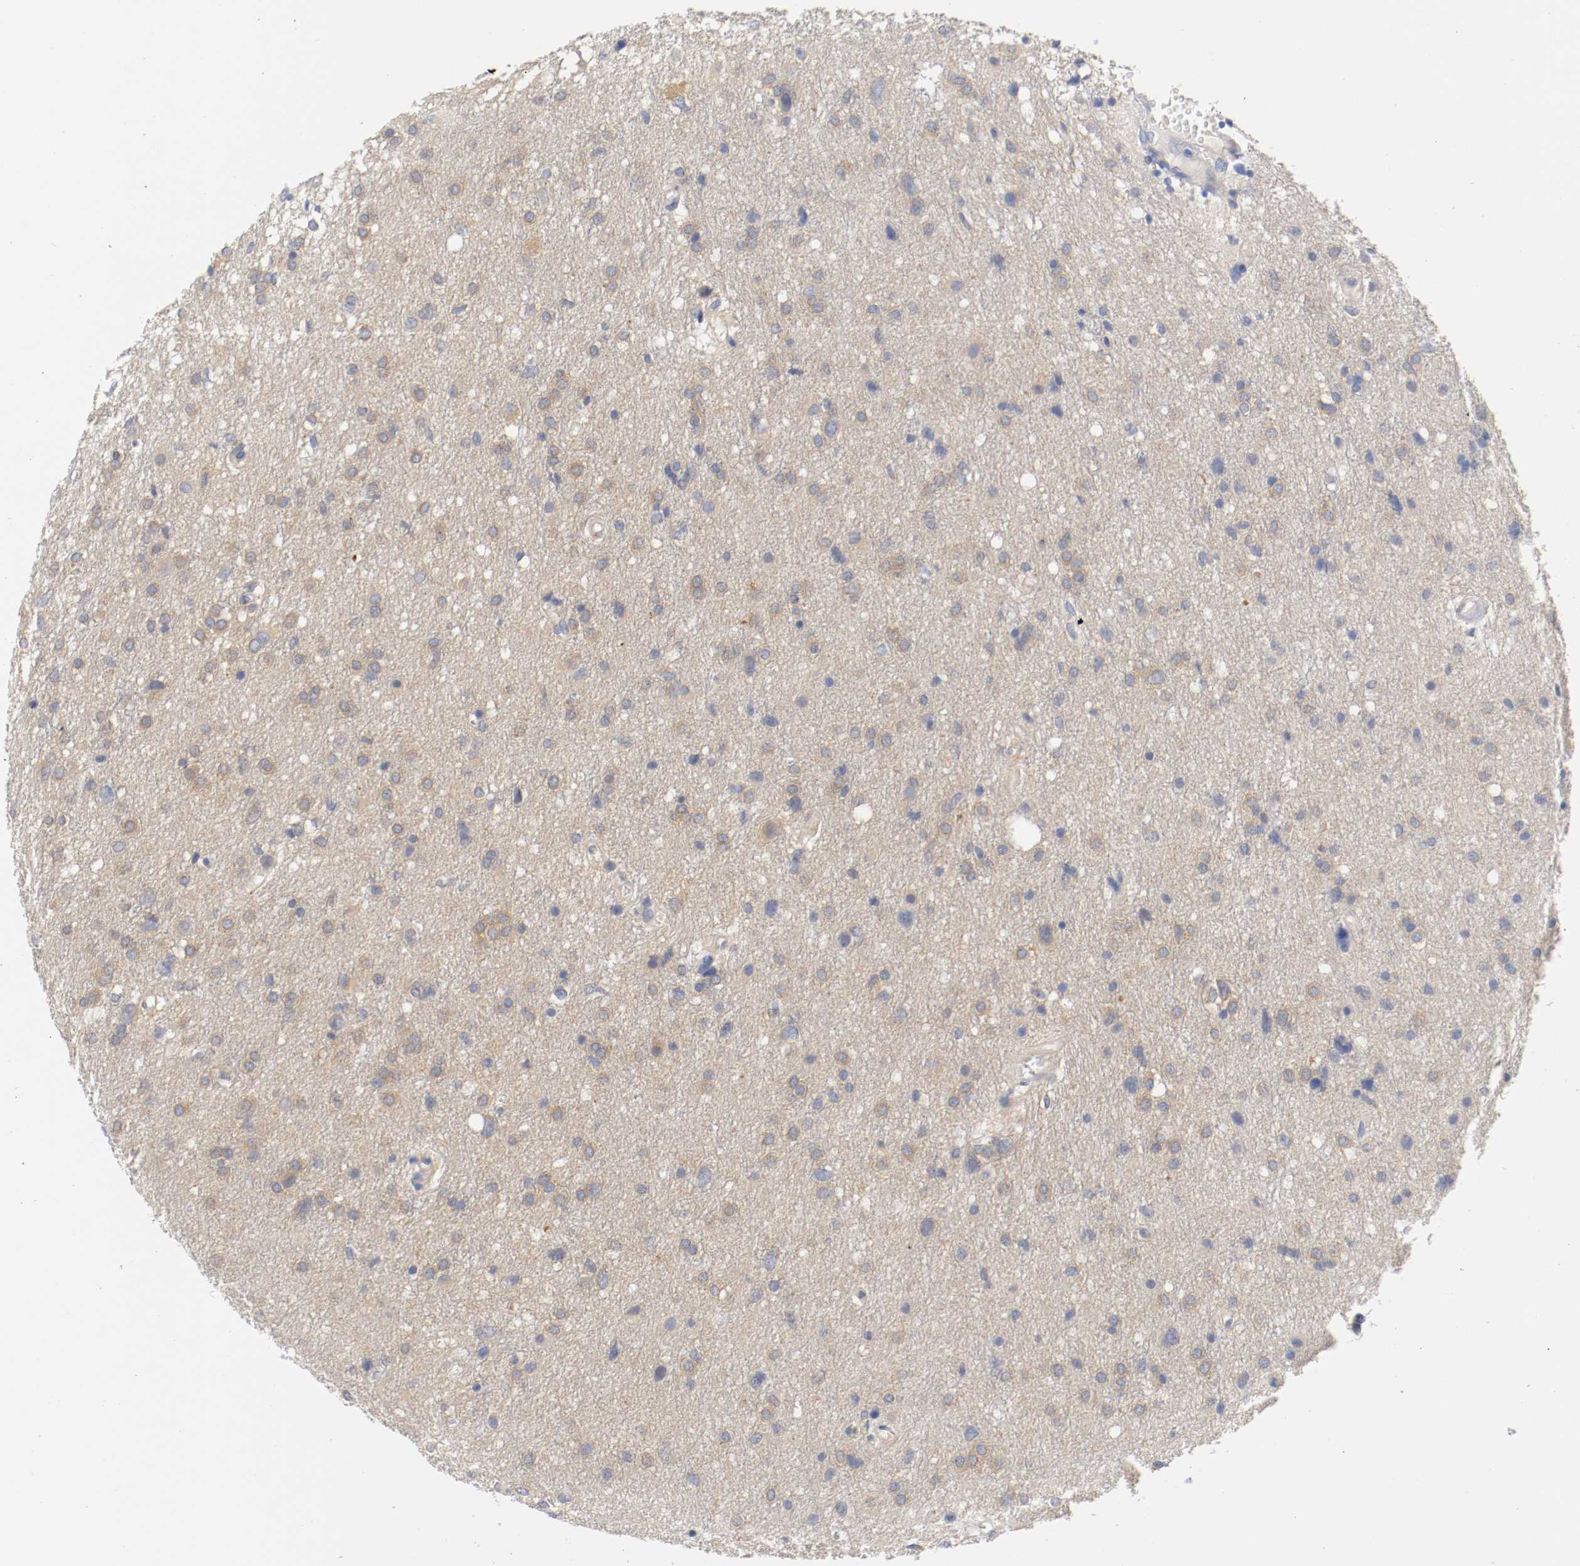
{"staining": {"intensity": "moderate", "quantity": "<25%", "location": "cytoplasmic/membranous"}, "tissue": "glioma", "cell_type": "Tumor cells", "image_type": "cancer", "snomed": [{"axis": "morphology", "description": "Glioma, malignant, High grade"}, {"axis": "topography", "description": "Brain"}], "caption": "Immunohistochemistry of glioma displays low levels of moderate cytoplasmic/membranous positivity in approximately <25% of tumor cells. (IHC, brightfield microscopy, high magnification).", "gene": "HGS", "patient": {"sex": "female", "age": 59}}